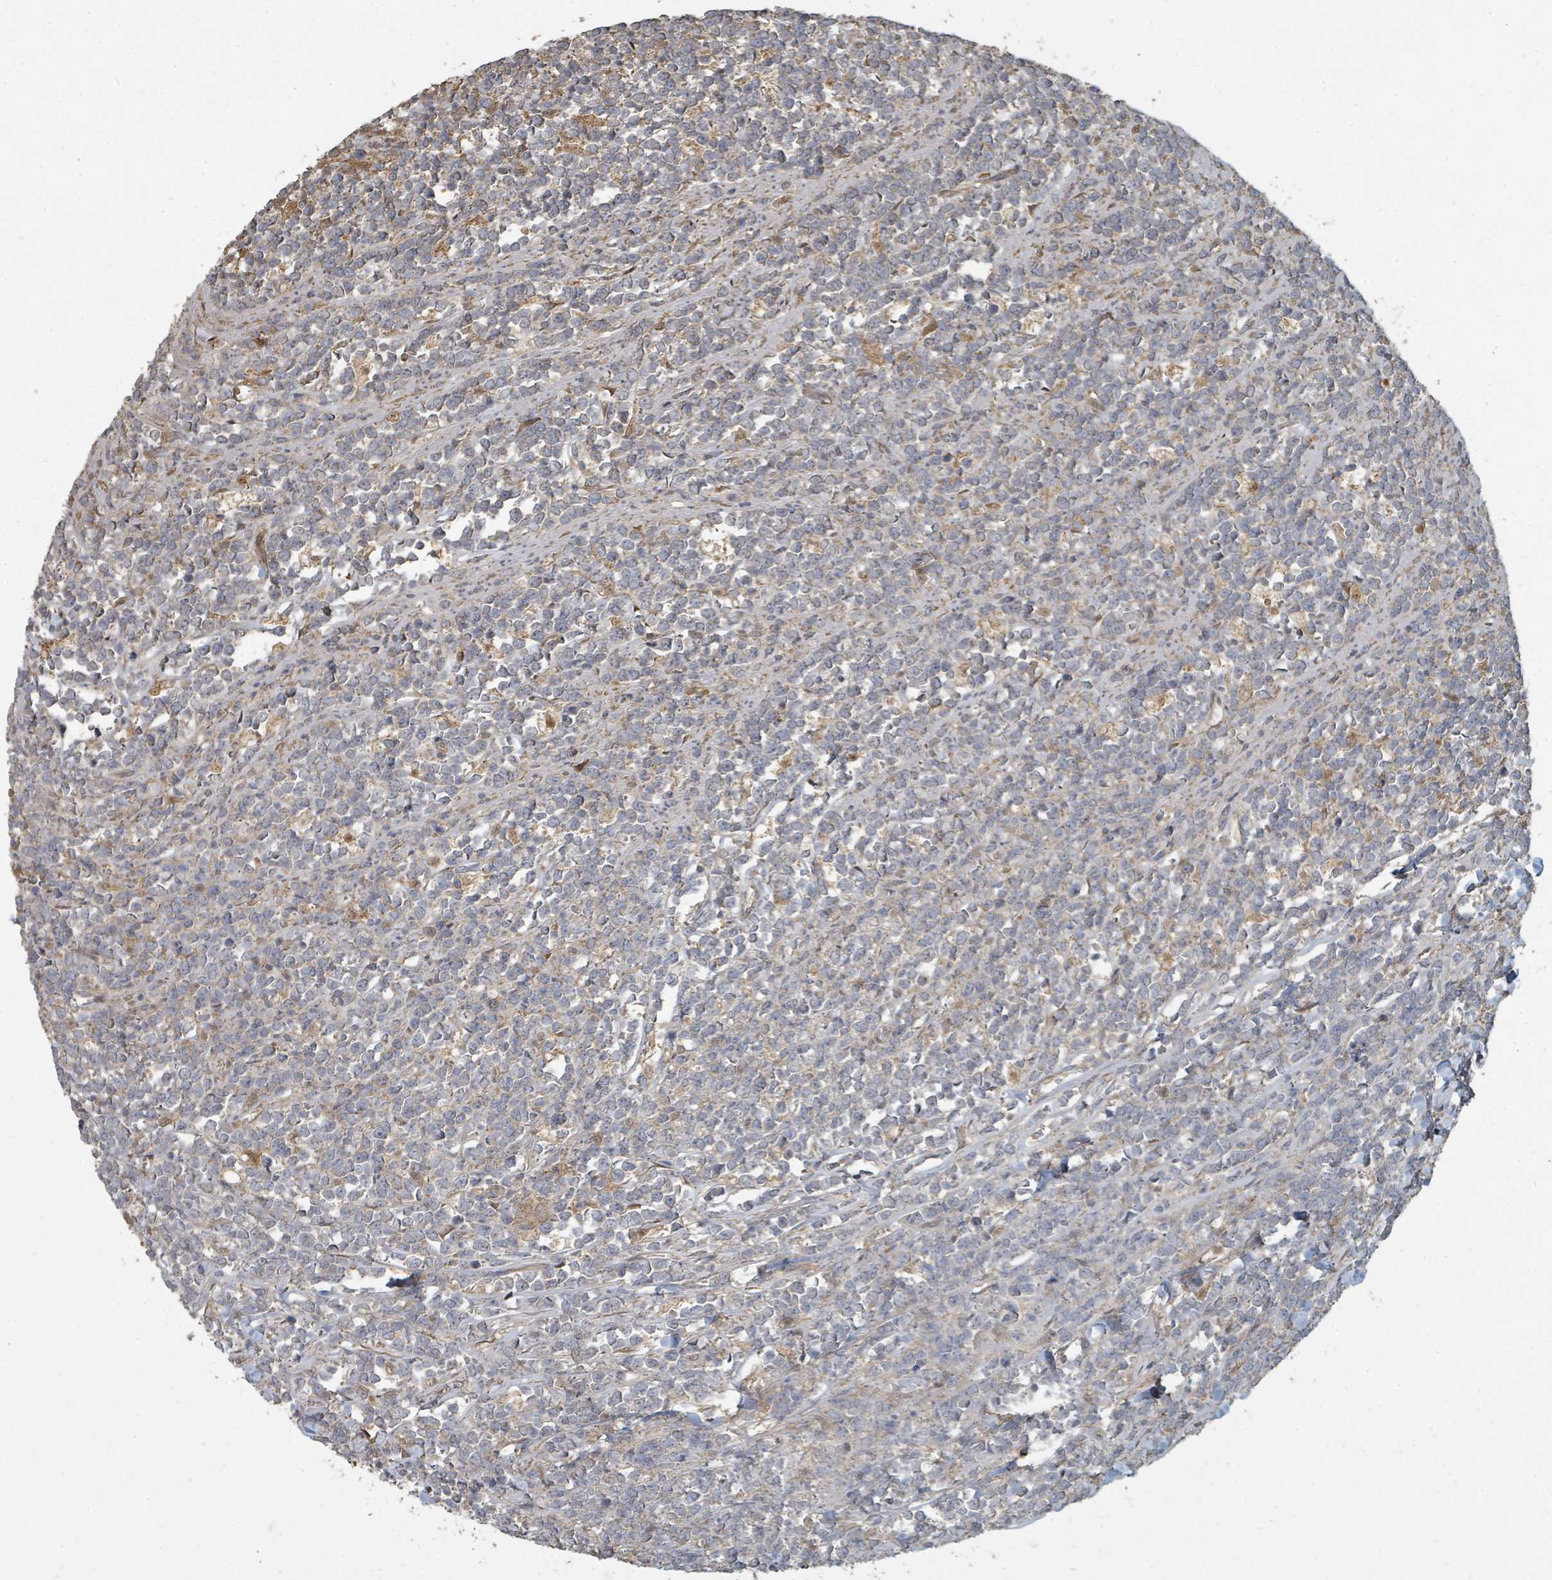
{"staining": {"intensity": "negative", "quantity": "none", "location": "none"}, "tissue": "lymphoma", "cell_type": "Tumor cells", "image_type": "cancer", "snomed": [{"axis": "morphology", "description": "Malignant lymphoma, non-Hodgkin's type, High grade"}, {"axis": "topography", "description": "Small intestine"}, {"axis": "topography", "description": "Colon"}], "caption": "A high-resolution photomicrograph shows immunohistochemistry (IHC) staining of malignant lymphoma, non-Hodgkin's type (high-grade), which exhibits no significant staining in tumor cells.", "gene": "WDFY1", "patient": {"sex": "male", "age": 8}}